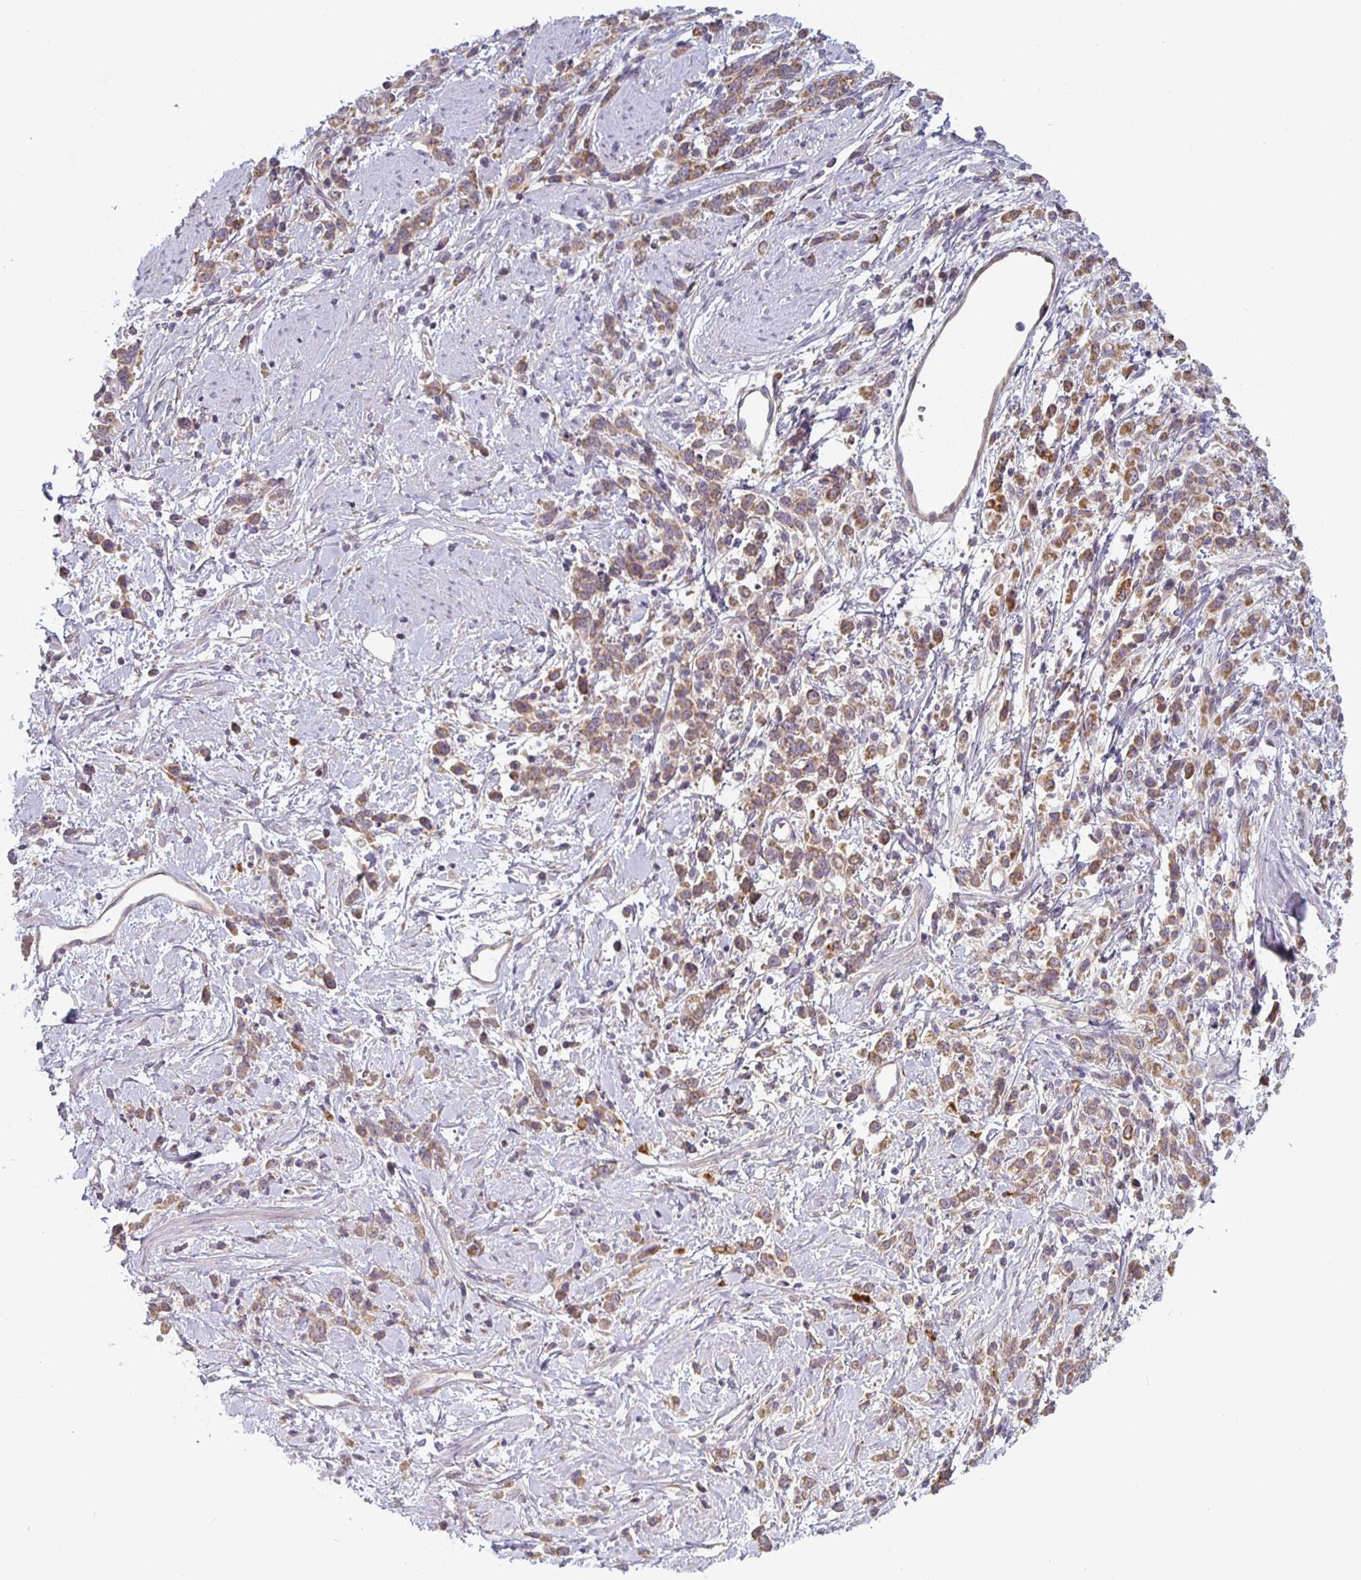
{"staining": {"intensity": "moderate", "quantity": ">75%", "location": "cytoplasmic/membranous"}, "tissue": "stomach cancer", "cell_type": "Tumor cells", "image_type": "cancer", "snomed": [{"axis": "morphology", "description": "Adenocarcinoma, NOS"}, {"axis": "topography", "description": "Stomach"}], "caption": "Immunohistochemistry of human stomach cancer reveals medium levels of moderate cytoplasmic/membranous positivity in approximately >75% of tumor cells.", "gene": "CTHRC1", "patient": {"sex": "female", "age": 60}}